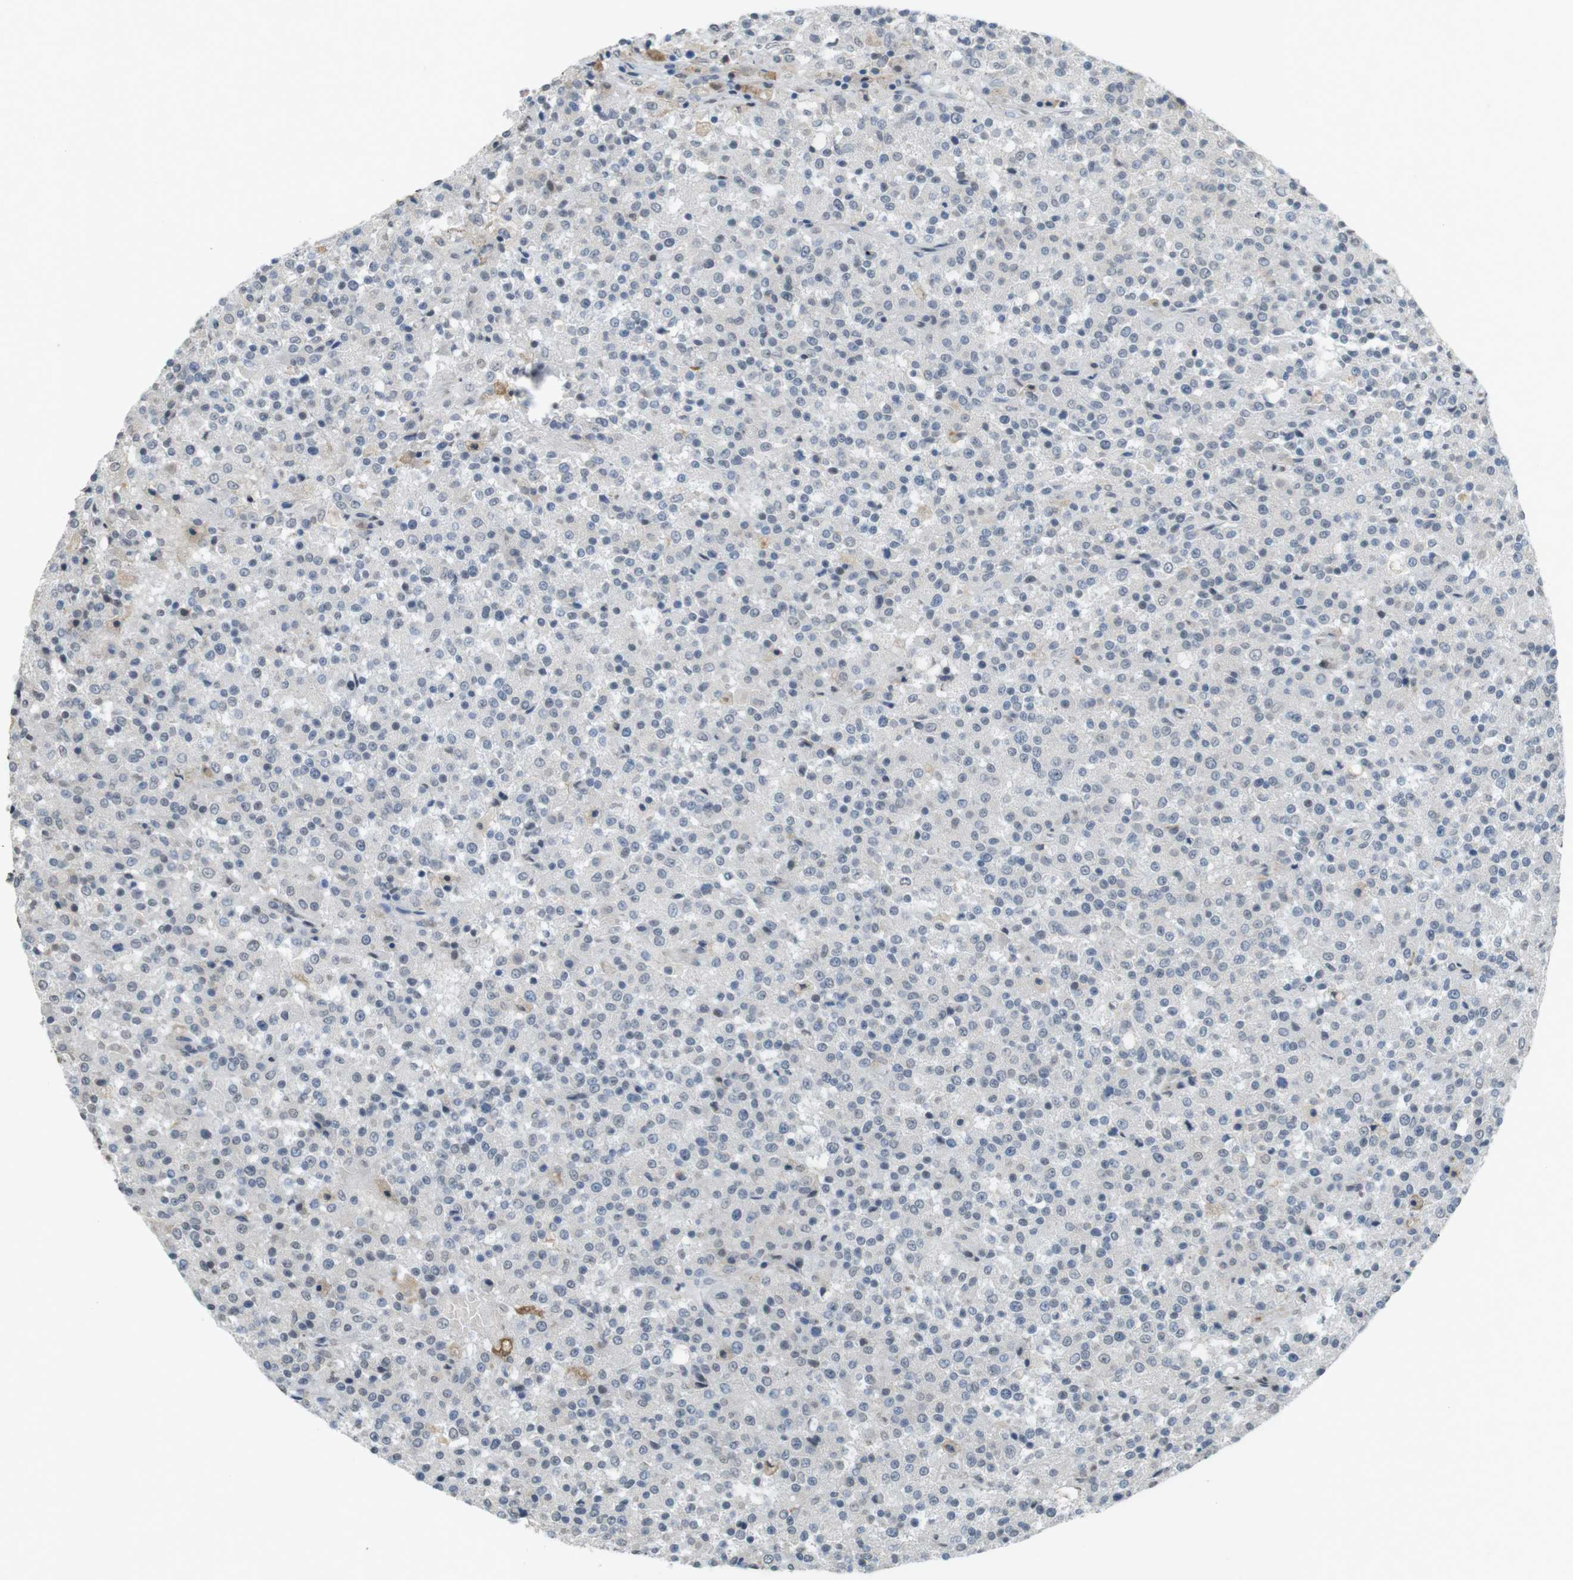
{"staining": {"intensity": "negative", "quantity": "none", "location": "none"}, "tissue": "testis cancer", "cell_type": "Tumor cells", "image_type": "cancer", "snomed": [{"axis": "morphology", "description": "Seminoma, NOS"}, {"axis": "topography", "description": "Testis"}], "caption": "Immunohistochemical staining of testis seminoma reveals no significant expression in tumor cells.", "gene": "FZD10", "patient": {"sex": "male", "age": 59}}